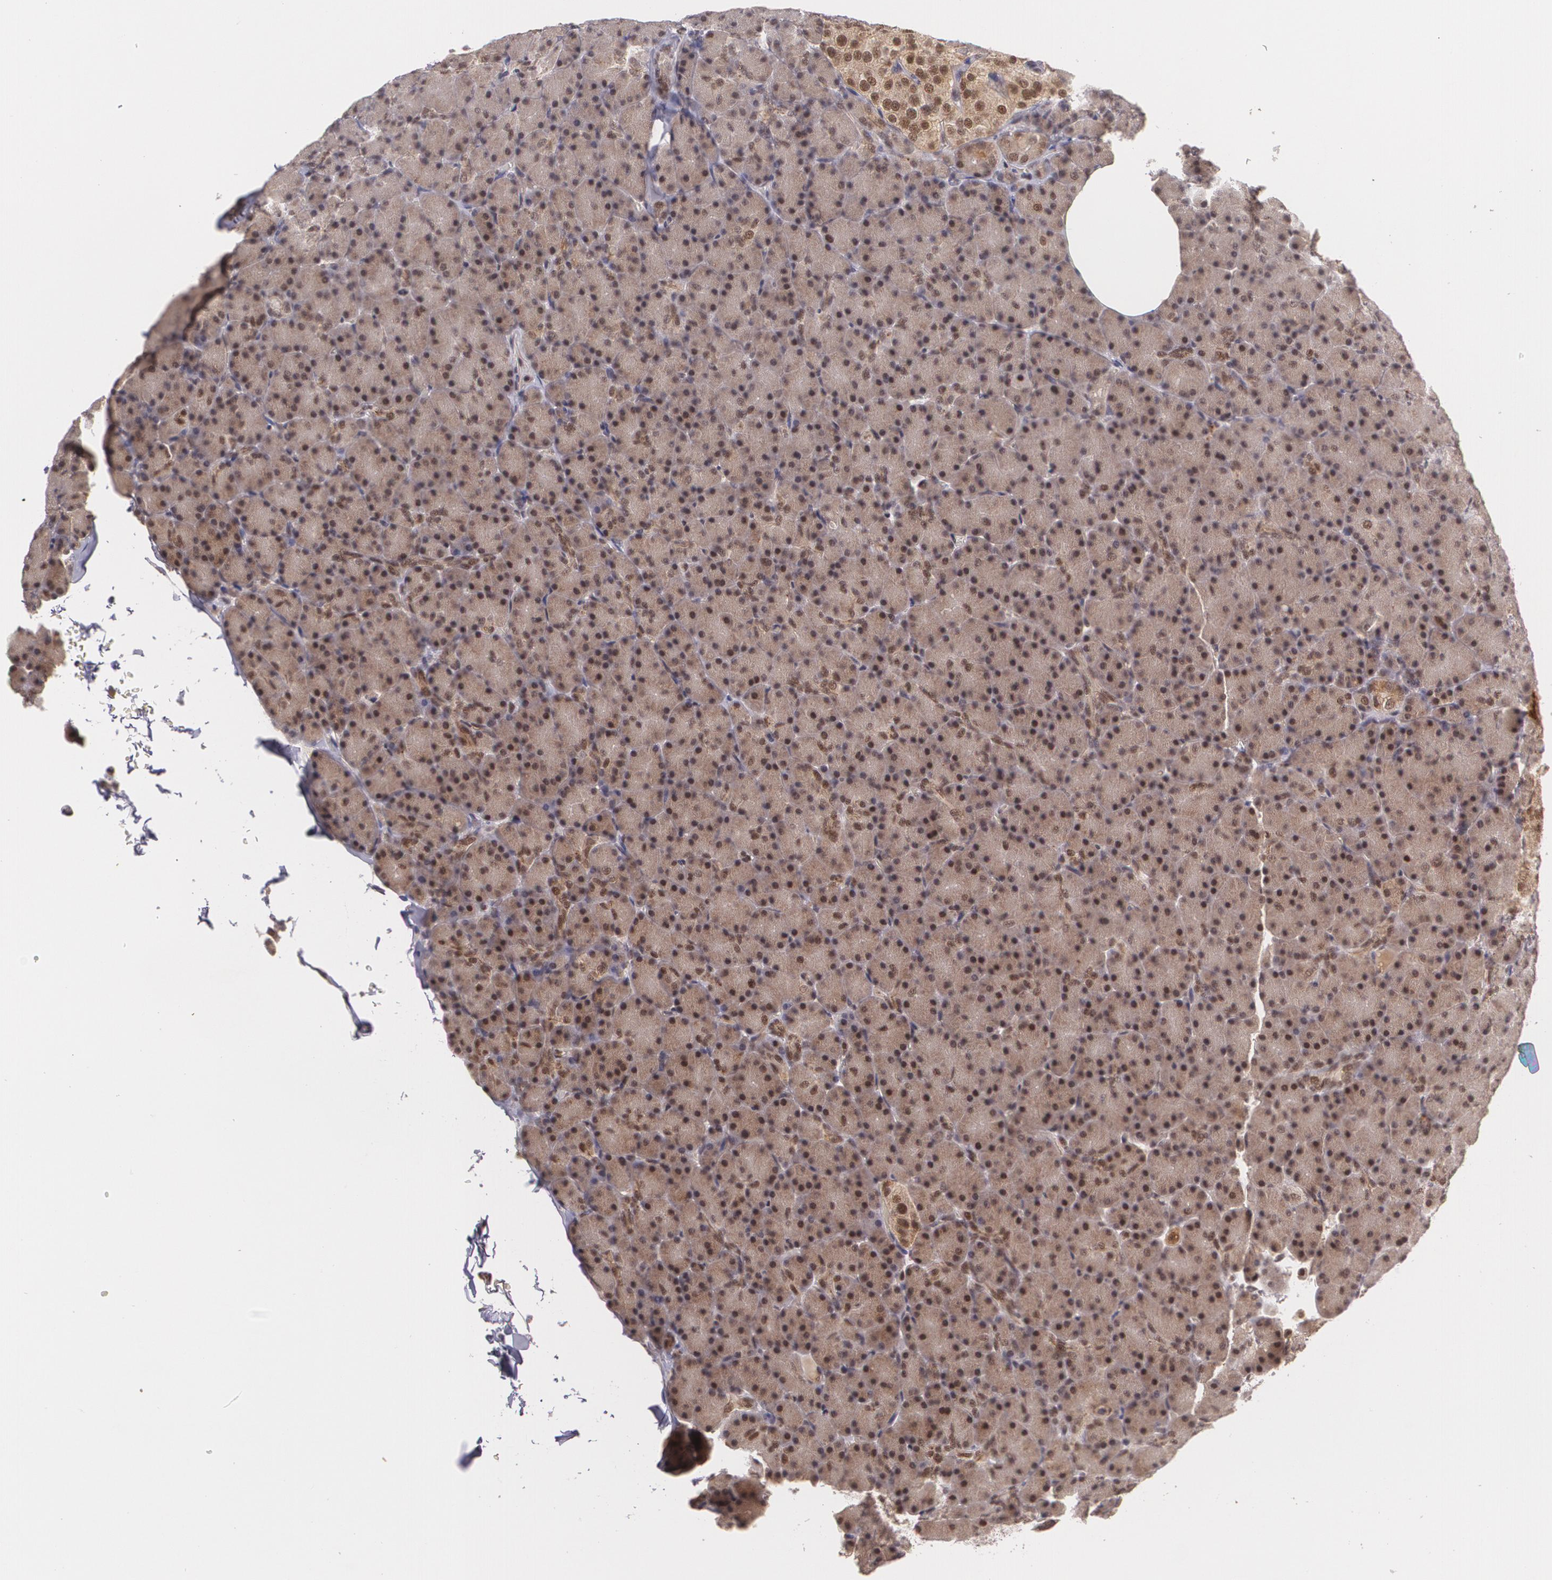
{"staining": {"intensity": "weak", "quantity": "25%-75%", "location": "cytoplasmic/membranous,nuclear"}, "tissue": "pancreas", "cell_type": "Exocrine glandular cells", "image_type": "normal", "snomed": [{"axis": "morphology", "description": "Normal tissue, NOS"}, {"axis": "topography", "description": "Pancreas"}], "caption": "Immunohistochemical staining of normal pancreas exhibits 25%-75% levels of weak cytoplasmic/membranous,nuclear protein expression in approximately 25%-75% of exocrine glandular cells. (DAB = brown stain, brightfield microscopy at high magnification).", "gene": "CUL2", "patient": {"sex": "female", "age": 43}}